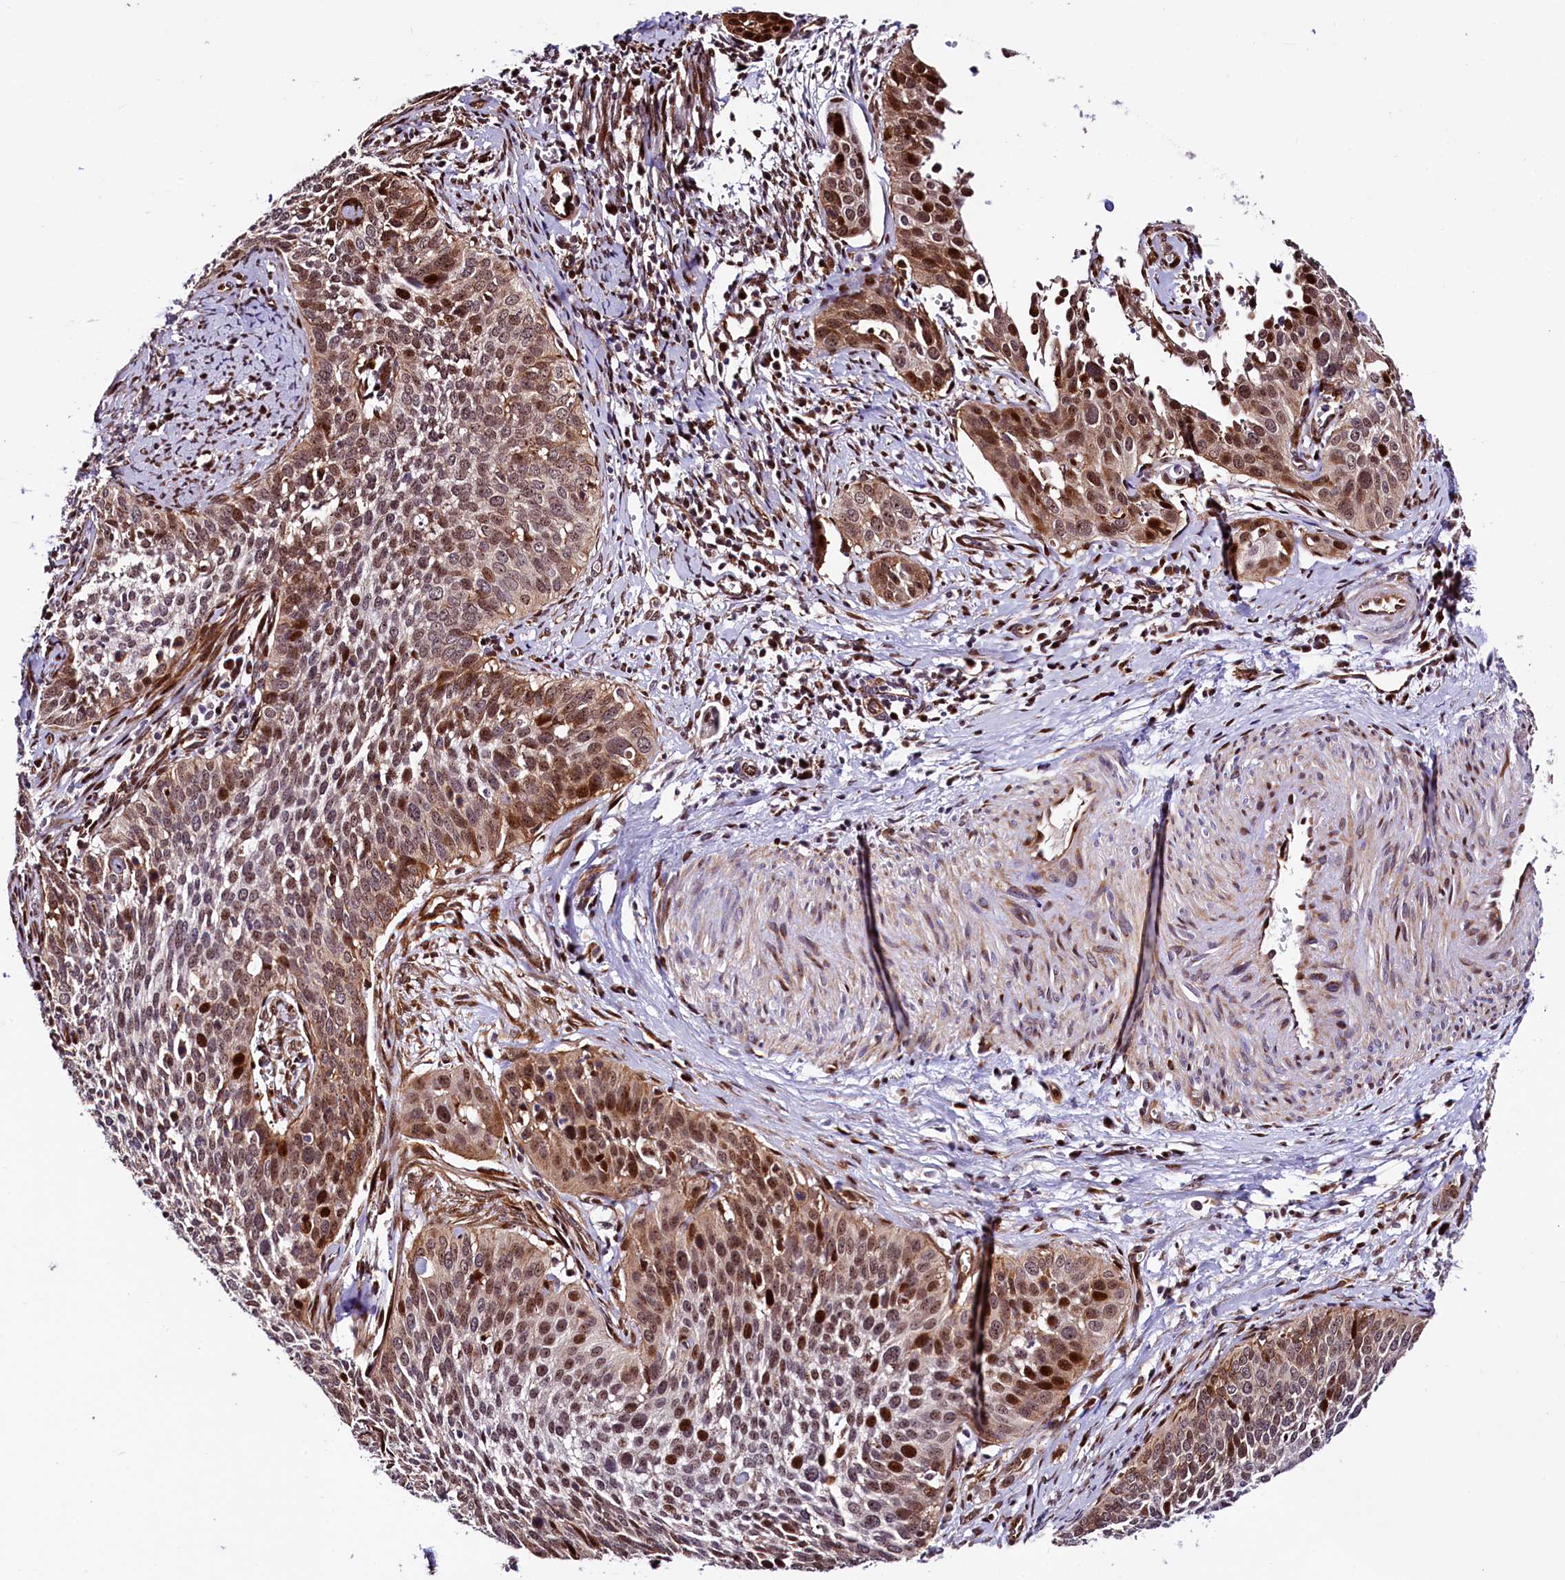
{"staining": {"intensity": "strong", "quantity": "<25%", "location": "cytoplasmic/membranous,nuclear"}, "tissue": "cervical cancer", "cell_type": "Tumor cells", "image_type": "cancer", "snomed": [{"axis": "morphology", "description": "Squamous cell carcinoma, NOS"}, {"axis": "topography", "description": "Cervix"}], "caption": "About <25% of tumor cells in human cervical cancer display strong cytoplasmic/membranous and nuclear protein staining as visualized by brown immunohistochemical staining.", "gene": "TRMT112", "patient": {"sex": "female", "age": 34}}